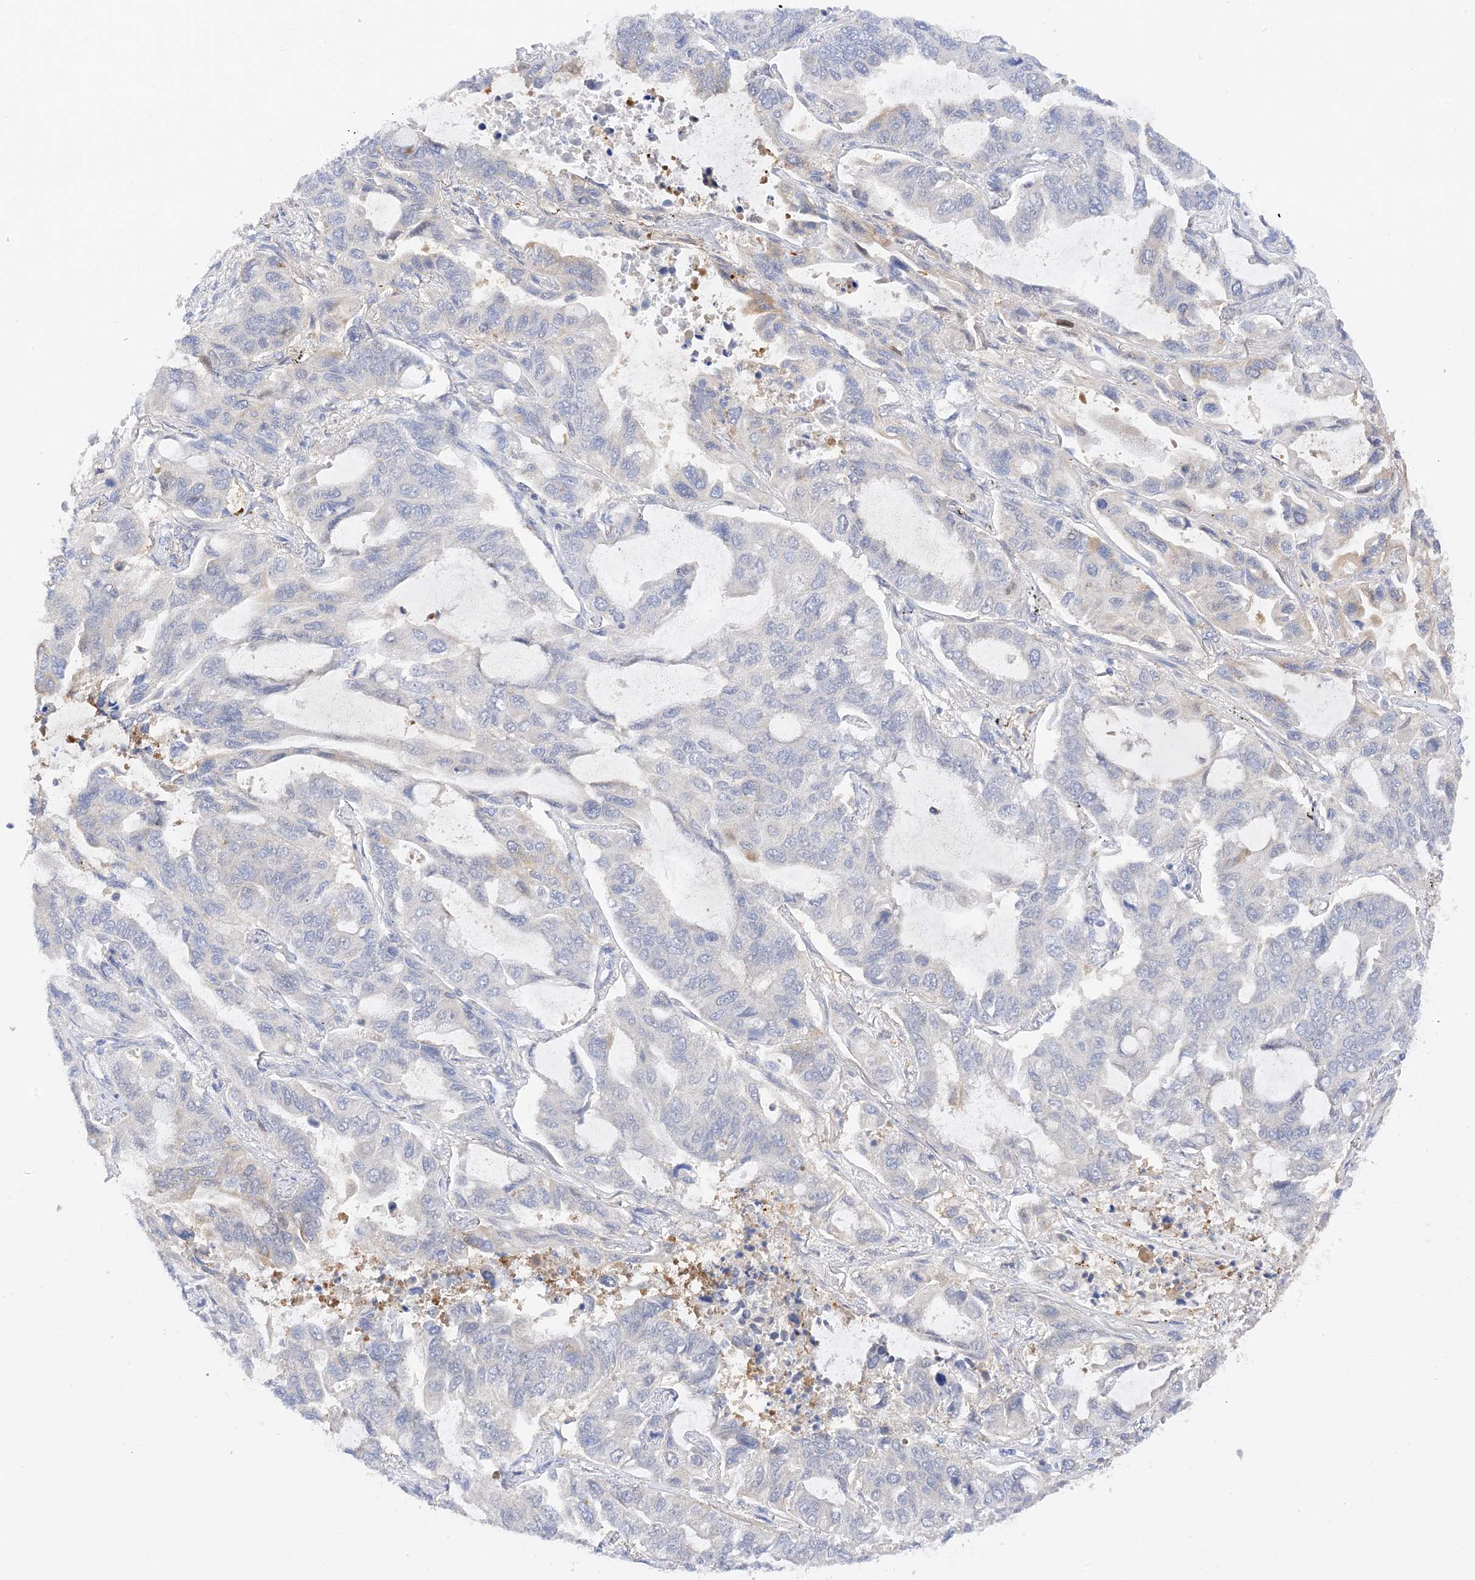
{"staining": {"intensity": "negative", "quantity": "none", "location": "none"}, "tissue": "lung cancer", "cell_type": "Tumor cells", "image_type": "cancer", "snomed": [{"axis": "morphology", "description": "Adenocarcinoma, NOS"}, {"axis": "topography", "description": "Lung"}], "caption": "Lung cancer (adenocarcinoma) was stained to show a protein in brown. There is no significant positivity in tumor cells.", "gene": "ARV1", "patient": {"sex": "male", "age": 64}}